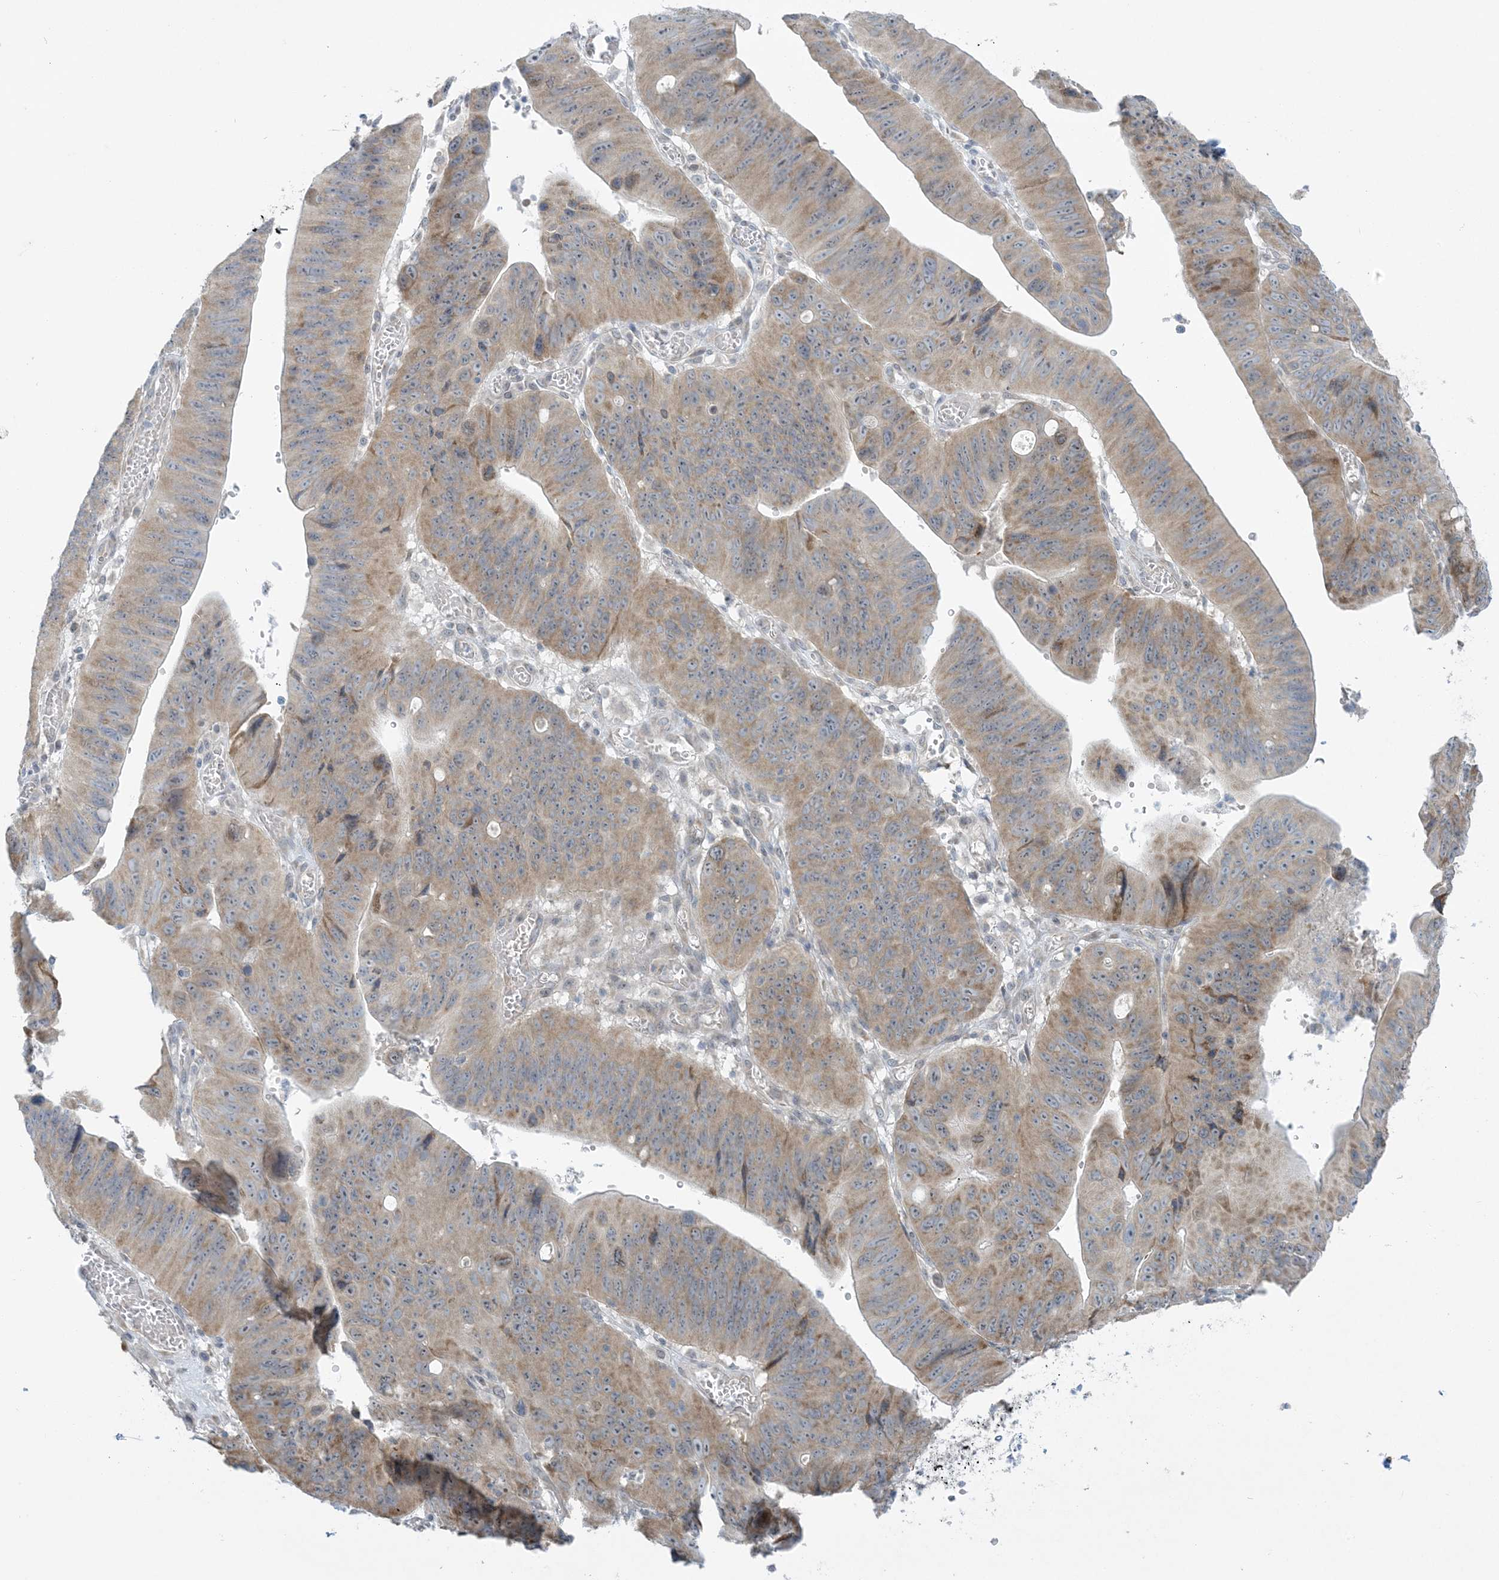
{"staining": {"intensity": "weak", "quantity": "25%-75%", "location": "cytoplasmic/membranous"}, "tissue": "stomach cancer", "cell_type": "Tumor cells", "image_type": "cancer", "snomed": [{"axis": "morphology", "description": "Adenocarcinoma, NOS"}, {"axis": "topography", "description": "Stomach"}], "caption": "Immunohistochemical staining of stomach cancer exhibits low levels of weak cytoplasmic/membranous protein positivity in about 25%-75% of tumor cells.", "gene": "SCN3A", "patient": {"sex": "male", "age": 59}}